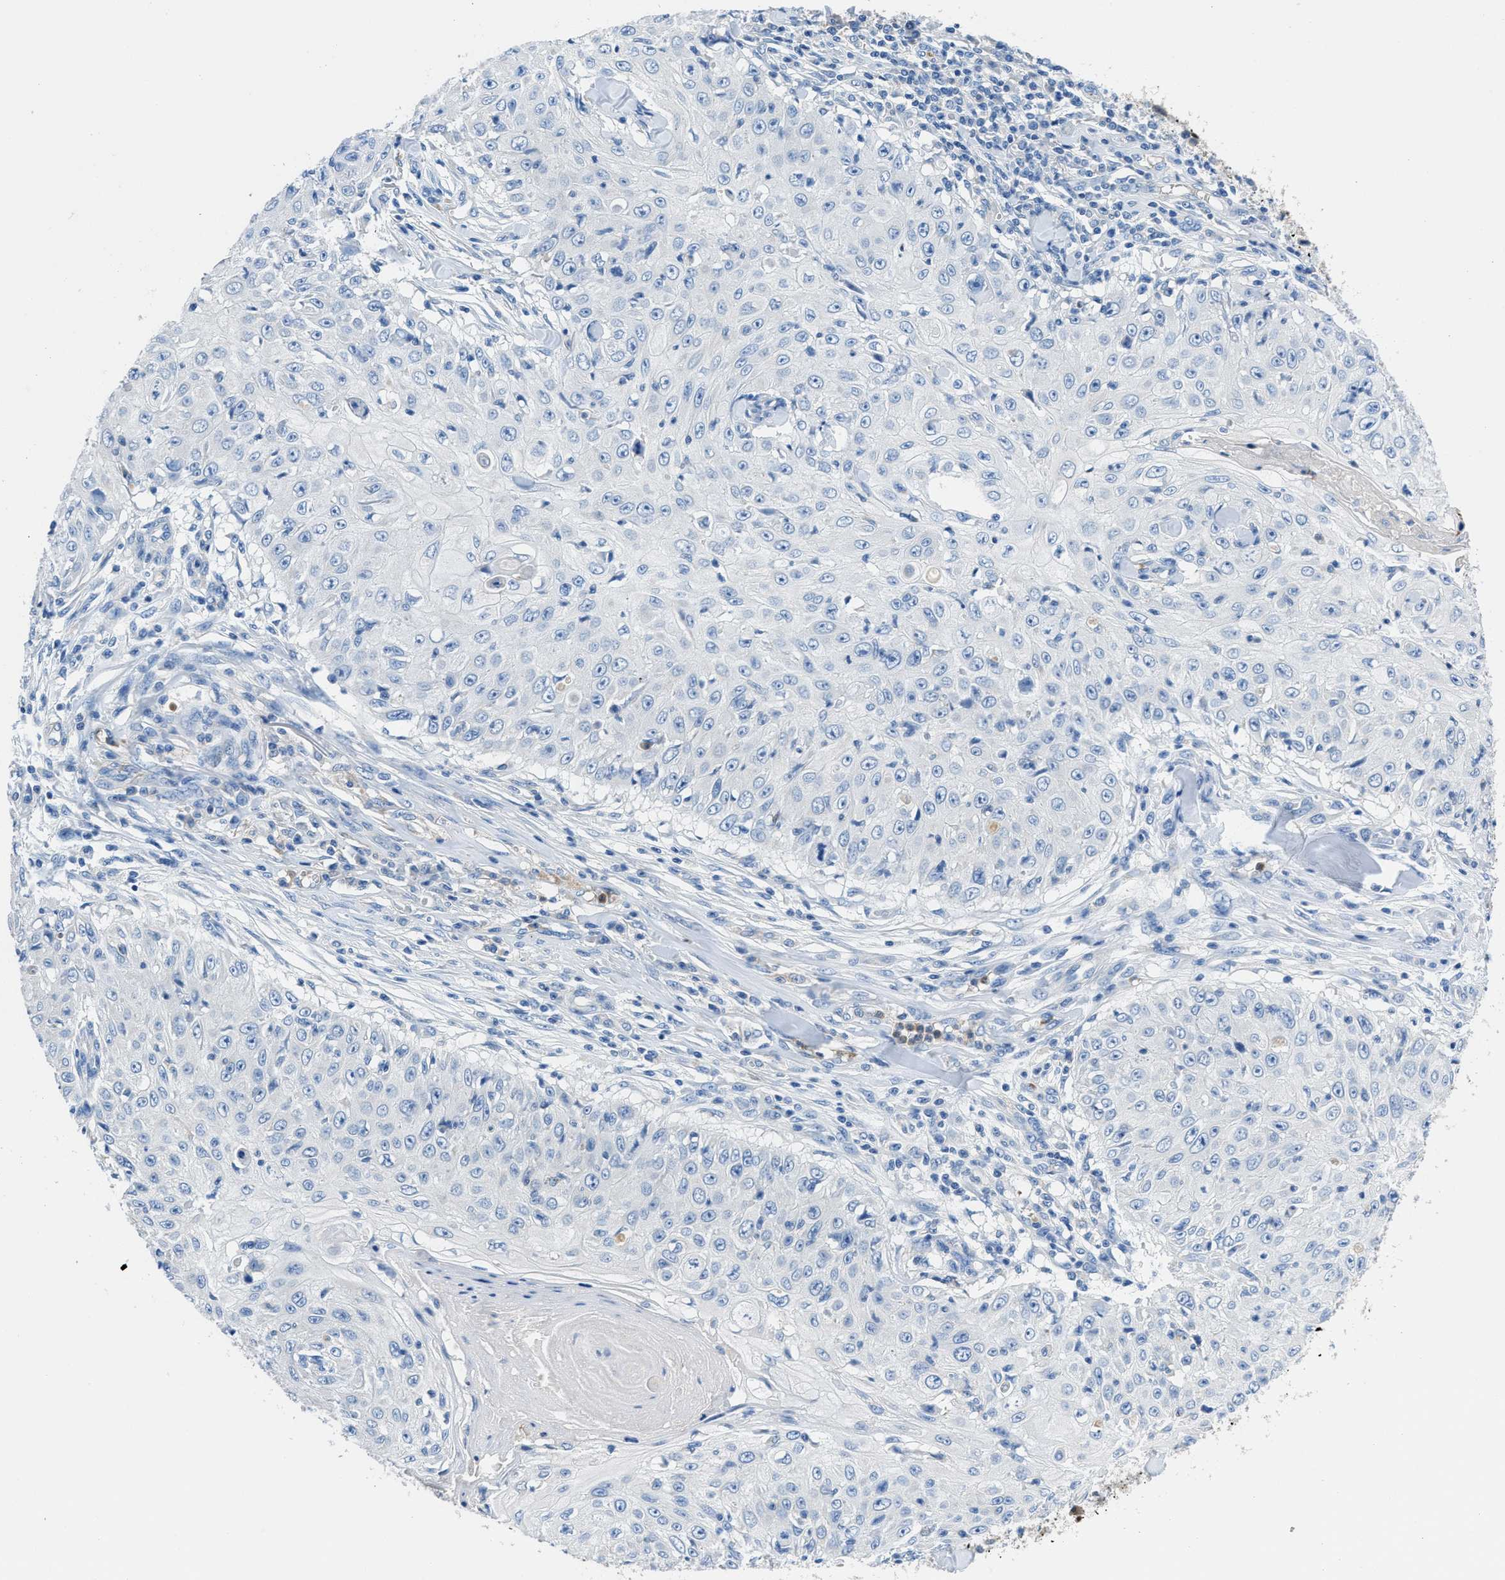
{"staining": {"intensity": "negative", "quantity": "none", "location": "none"}, "tissue": "skin cancer", "cell_type": "Tumor cells", "image_type": "cancer", "snomed": [{"axis": "morphology", "description": "Squamous cell carcinoma, NOS"}, {"axis": "topography", "description": "Skin"}], "caption": "This is an IHC image of human skin cancer (squamous cell carcinoma). There is no expression in tumor cells.", "gene": "NEB", "patient": {"sex": "male", "age": 86}}